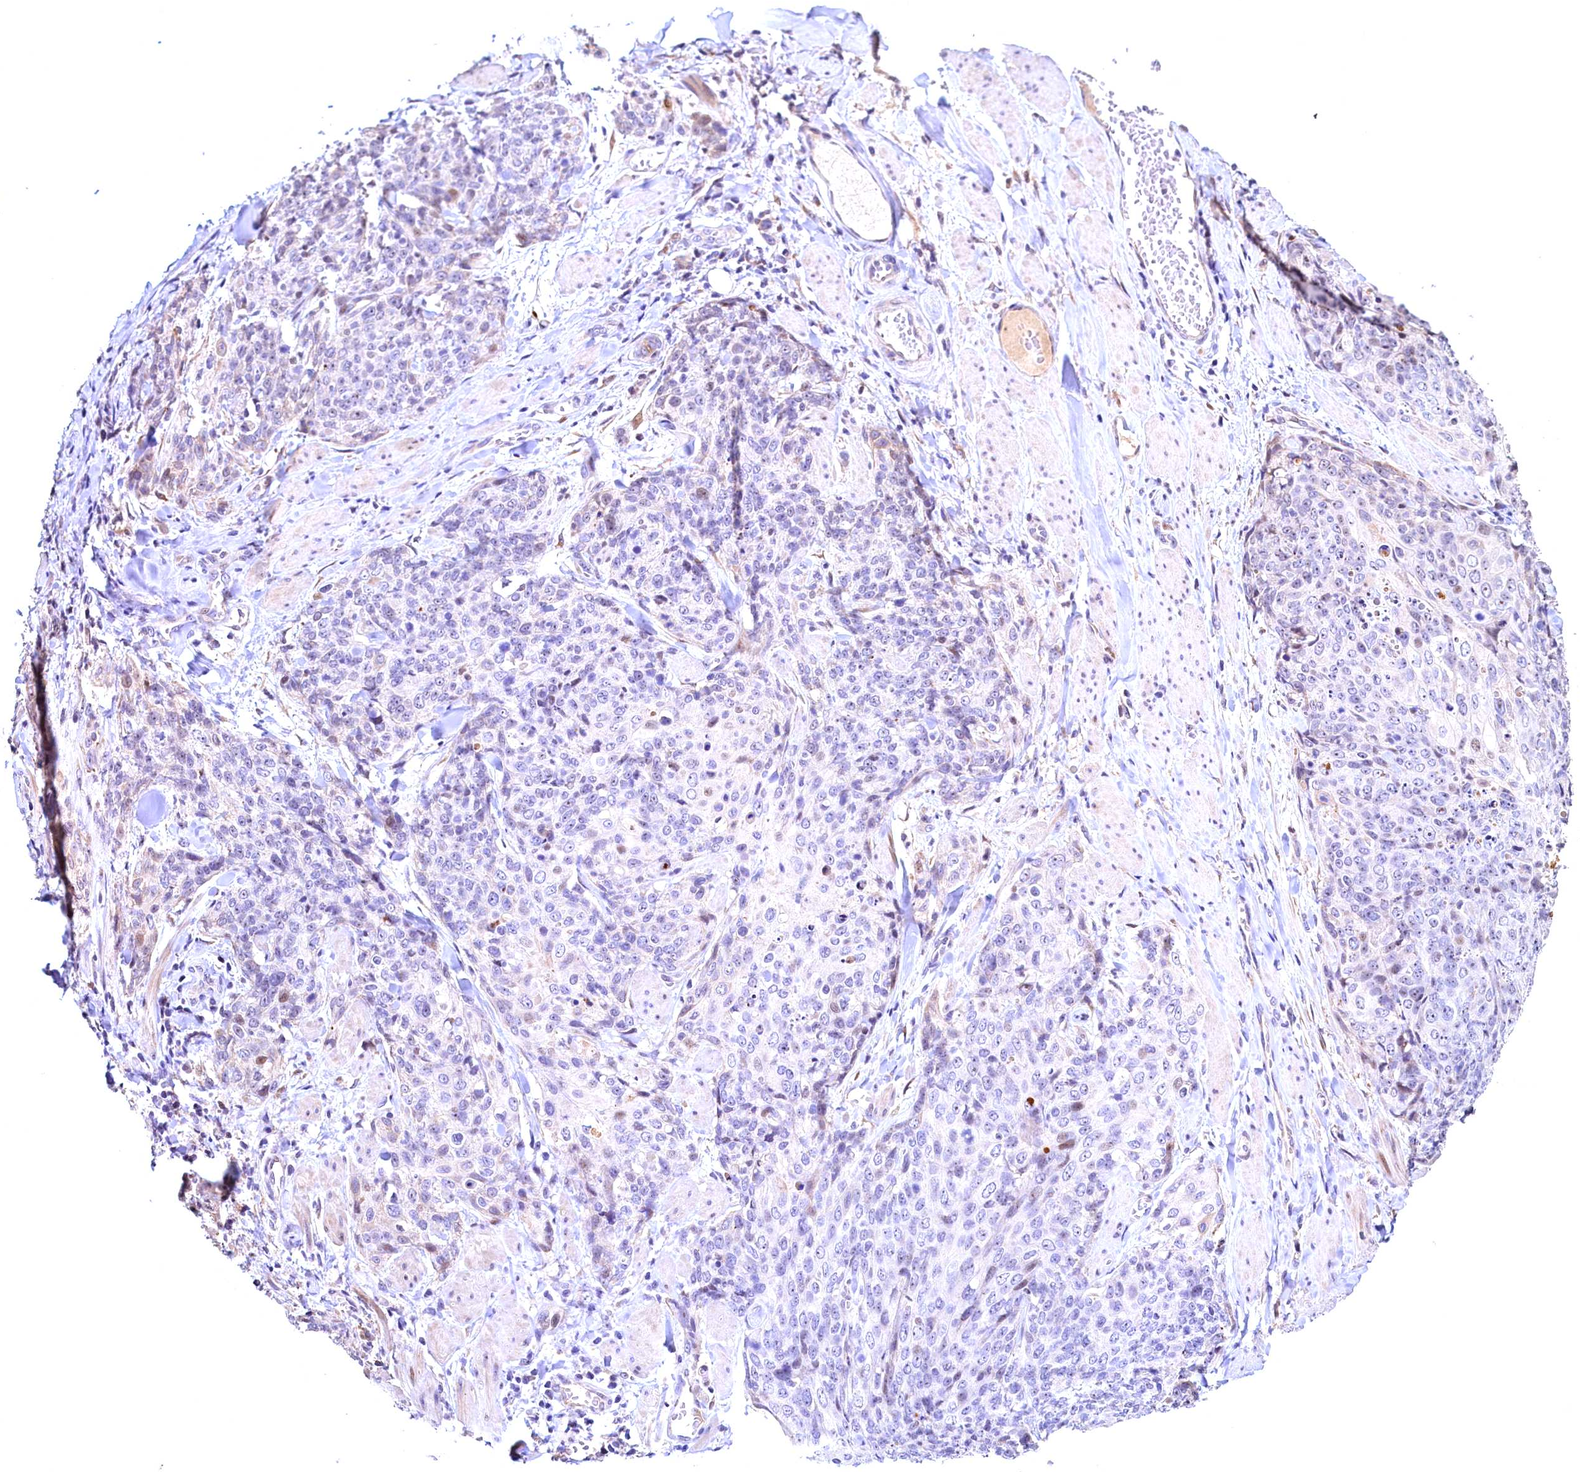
{"staining": {"intensity": "negative", "quantity": "none", "location": "none"}, "tissue": "skin cancer", "cell_type": "Tumor cells", "image_type": "cancer", "snomed": [{"axis": "morphology", "description": "Squamous cell carcinoma, NOS"}, {"axis": "topography", "description": "Skin"}, {"axis": "topography", "description": "Vulva"}], "caption": "IHC of human skin cancer demonstrates no positivity in tumor cells.", "gene": "LATS2", "patient": {"sex": "female", "age": 85}}